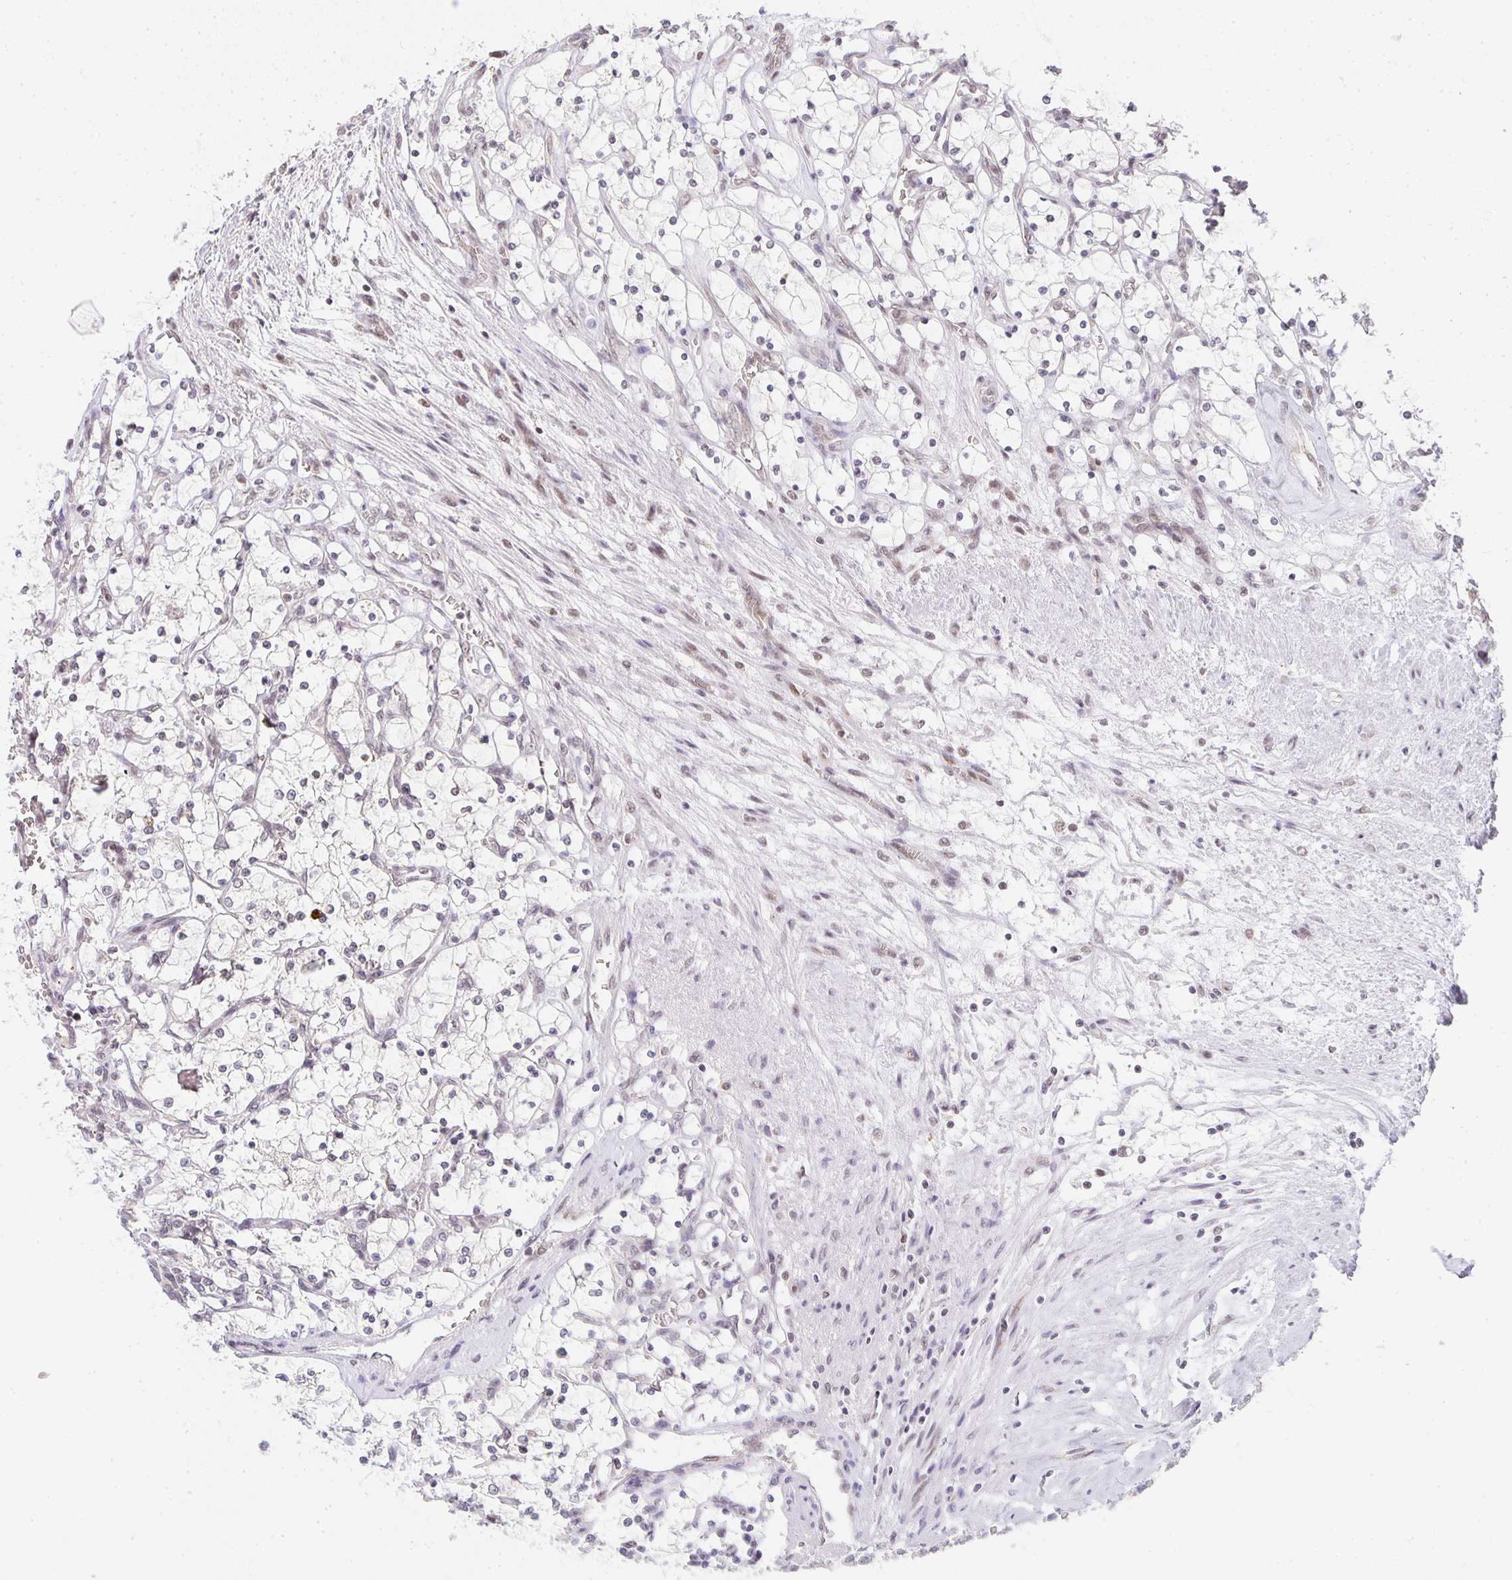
{"staining": {"intensity": "negative", "quantity": "none", "location": "none"}, "tissue": "renal cancer", "cell_type": "Tumor cells", "image_type": "cancer", "snomed": [{"axis": "morphology", "description": "Adenocarcinoma, NOS"}, {"axis": "topography", "description": "Kidney"}], "caption": "The photomicrograph displays no significant staining in tumor cells of renal adenocarcinoma.", "gene": "SMARCA2", "patient": {"sex": "female", "age": 69}}